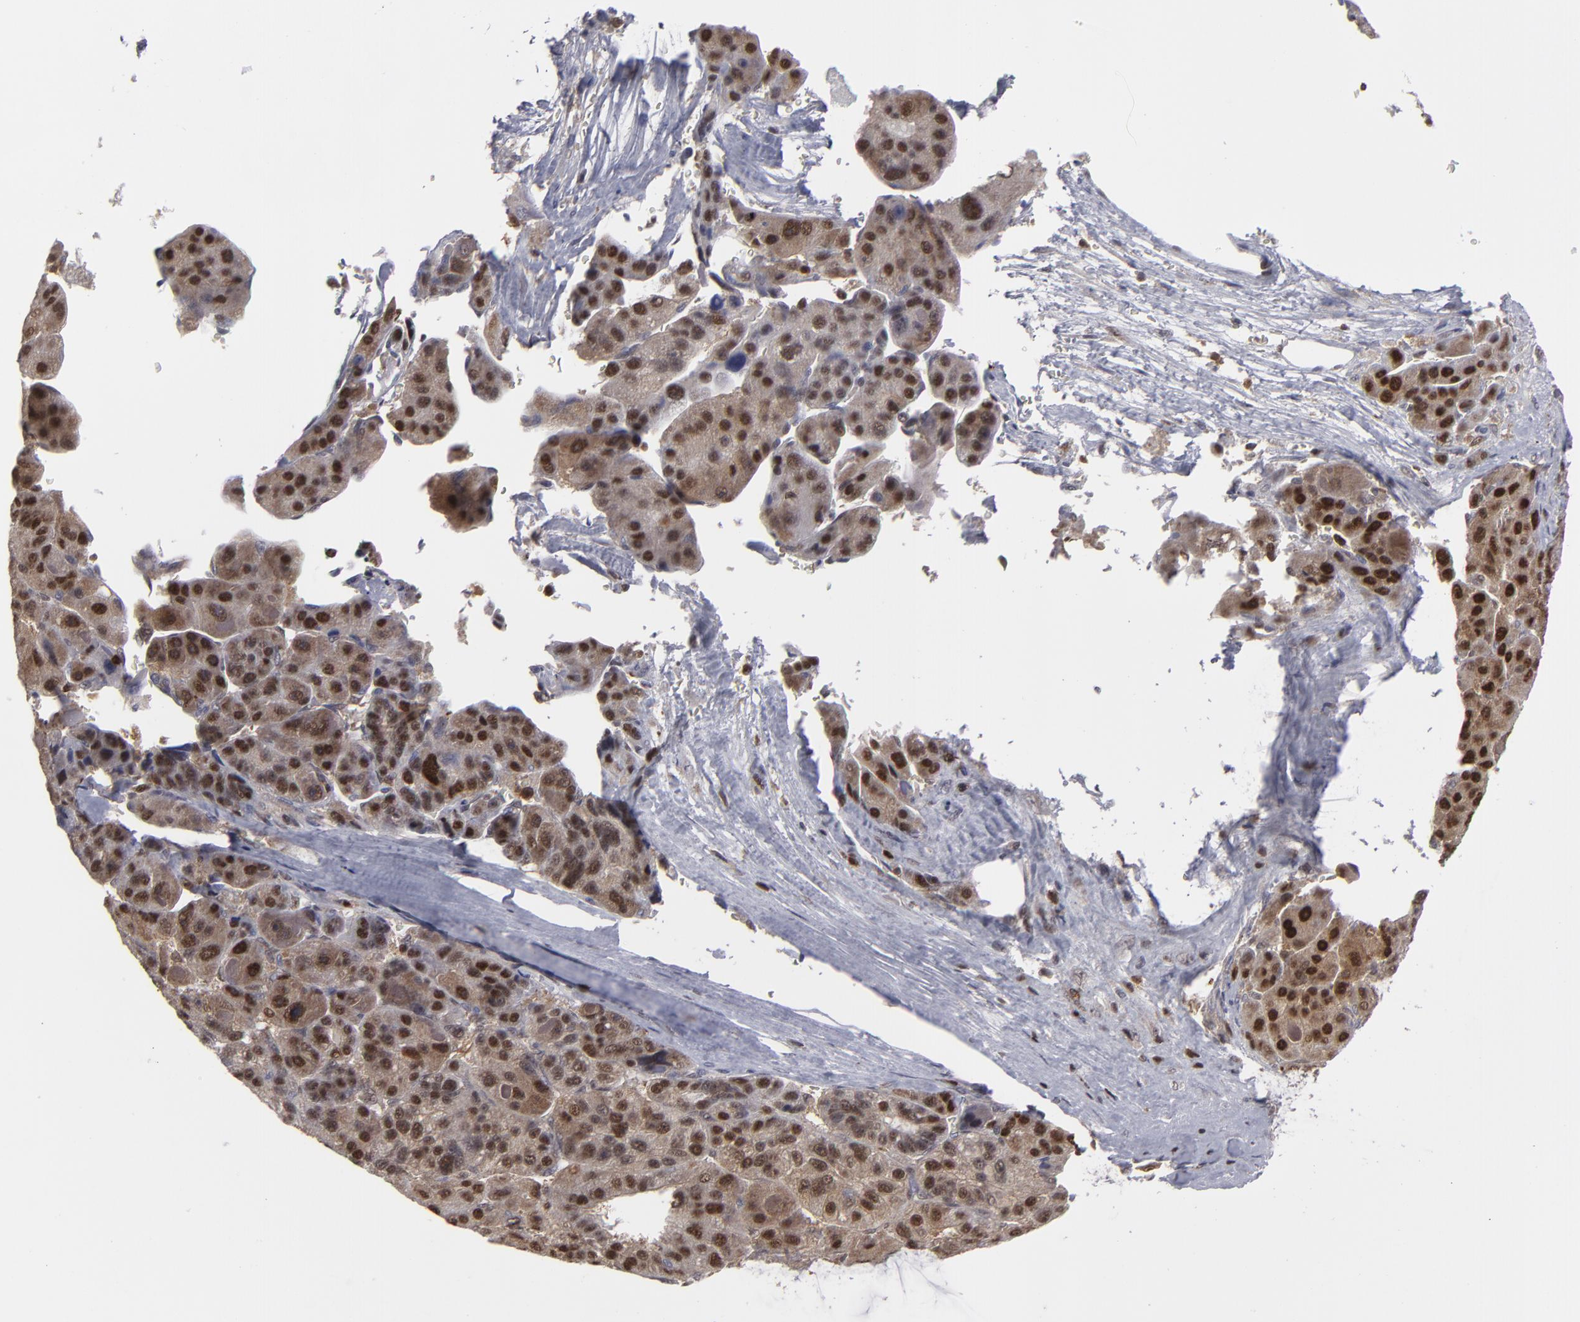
{"staining": {"intensity": "moderate", "quantity": "25%-75%", "location": "cytoplasmic/membranous,nuclear"}, "tissue": "liver cancer", "cell_type": "Tumor cells", "image_type": "cancer", "snomed": [{"axis": "morphology", "description": "Carcinoma, Hepatocellular, NOS"}, {"axis": "topography", "description": "Liver"}], "caption": "An image of liver cancer stained for a protein demonstrates moderate cytoplasmic/membranous and nuclear brown staining in tumor cells.", "gene": "GSR", "patient": {"sex": "male", "age": 76}}